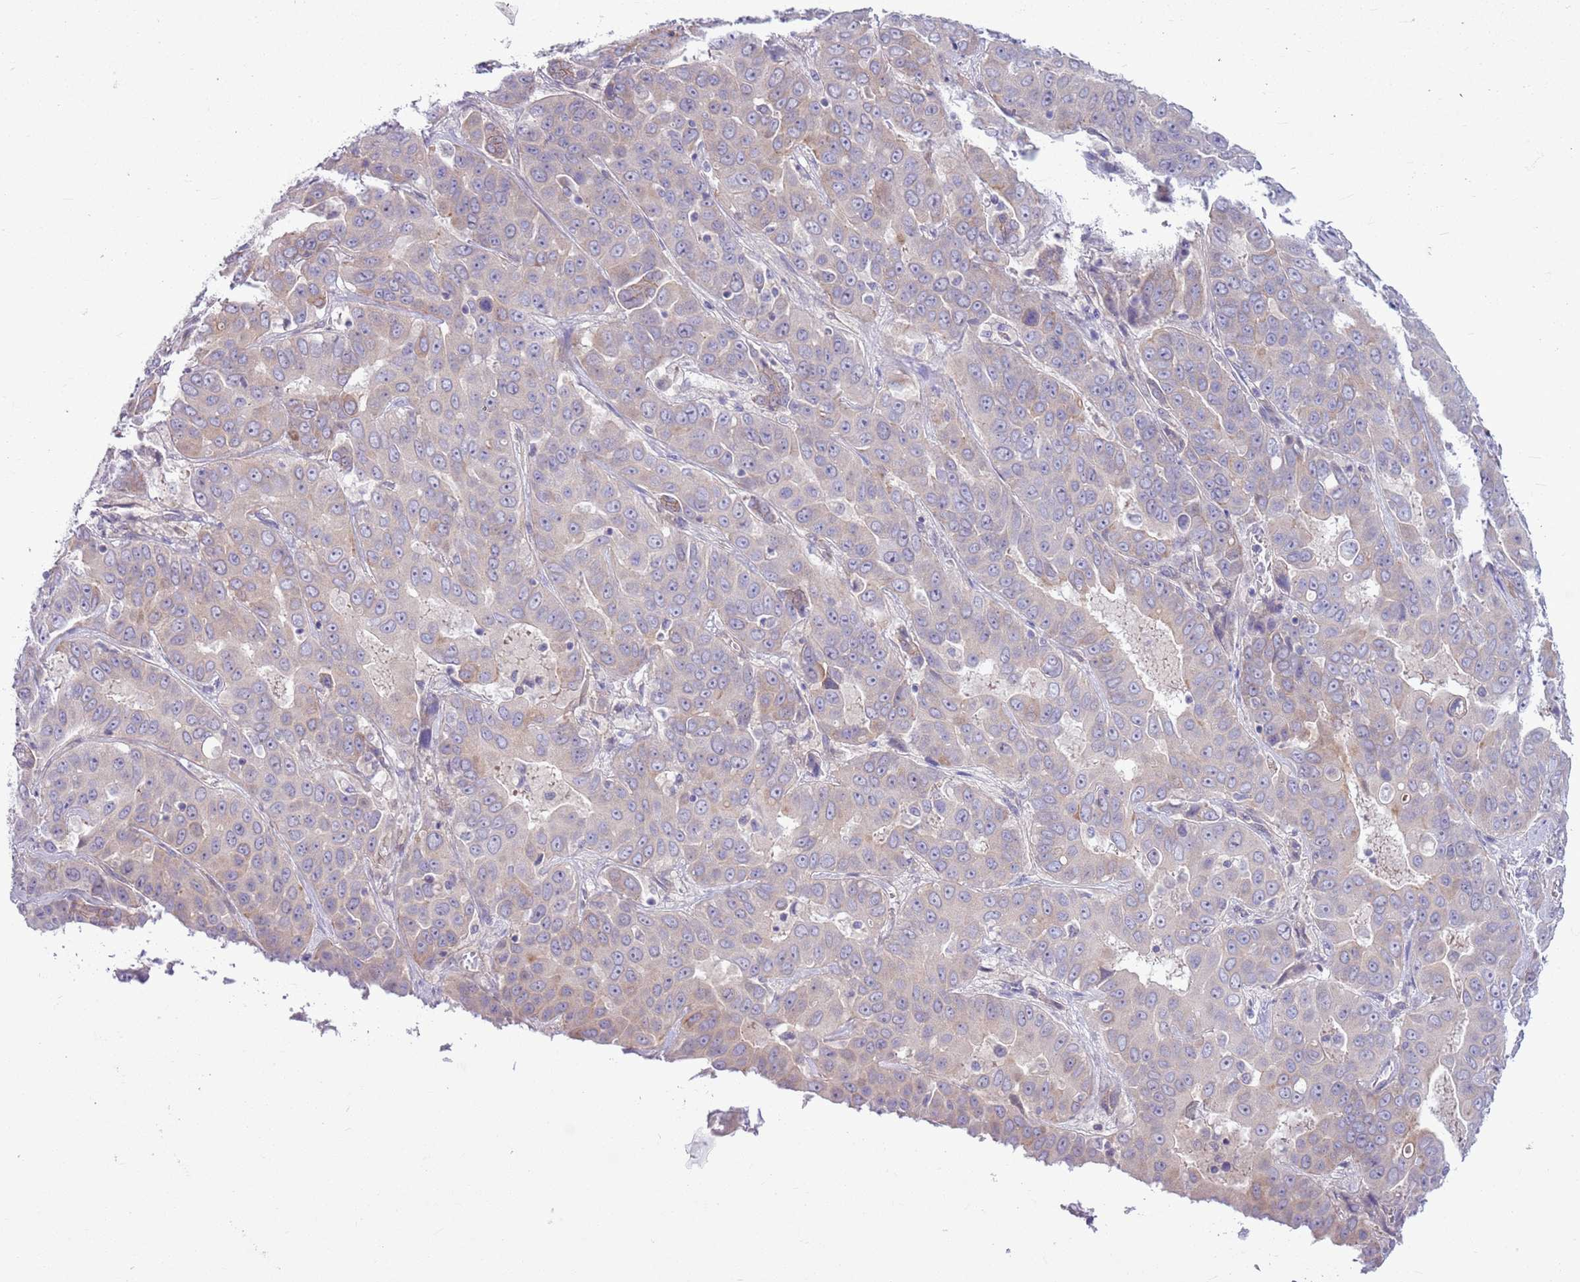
{"staining": {"intensity": "weak", "quantity": "<25%", "location": "cytoplasmic/membranous"}, "tissue": "liver cancer", "cell_type": "Tumor cells", "image_type": "cancer", "snomed": [{"axis": "morphology", "description": "Cholangiocarcinoma"}, {"axis": "topography", "description": "Liver"}], "caption": "Liver cholangiocarcinoma was stained to show a protein in brown. There is no significant positivity in tumor cells.", "gene": "PARP8", "patient": {"sex": "female", "age": 52}}